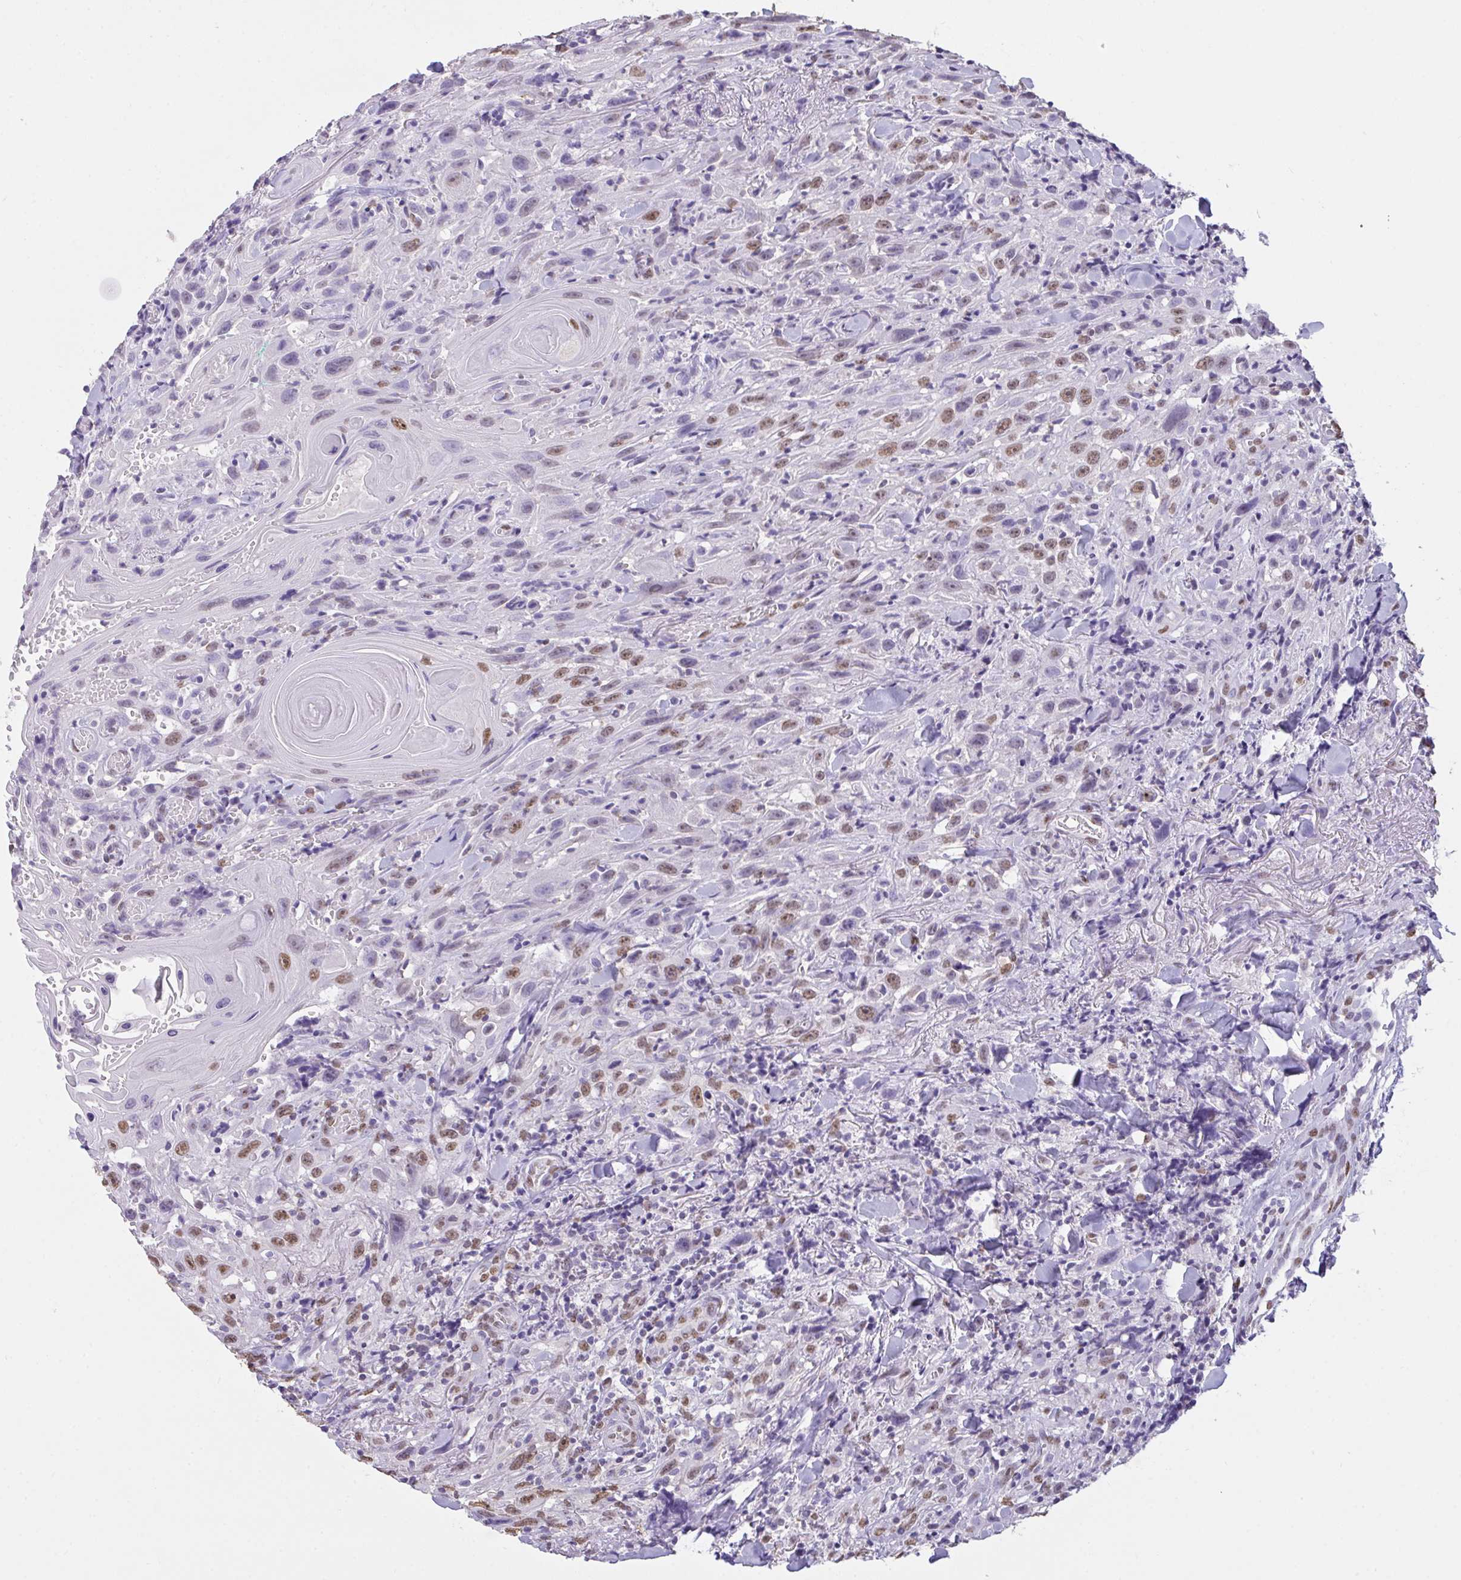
{"staining": {"intensity": "moderate", "quantity": ">75%", "location": "nuclear"}, "tissue": "head and neck cancer", "cell_type": "Tumor cells", "image_type": "cancer", "snomed": [{"axis": "morphology", "description": "Squamous cell carcinoma, NOS"}, {"axis": "topography", "description": "Head-Neck"}], "caption": "The photomicrograph reveals a brown stain indicating the presence of a protein in the nuclear of tumor cells in head and neck cancer (squamous cell carcinoma).", "gene": "SEMA6B", "patient": {"sex": "female", "age": 95}}